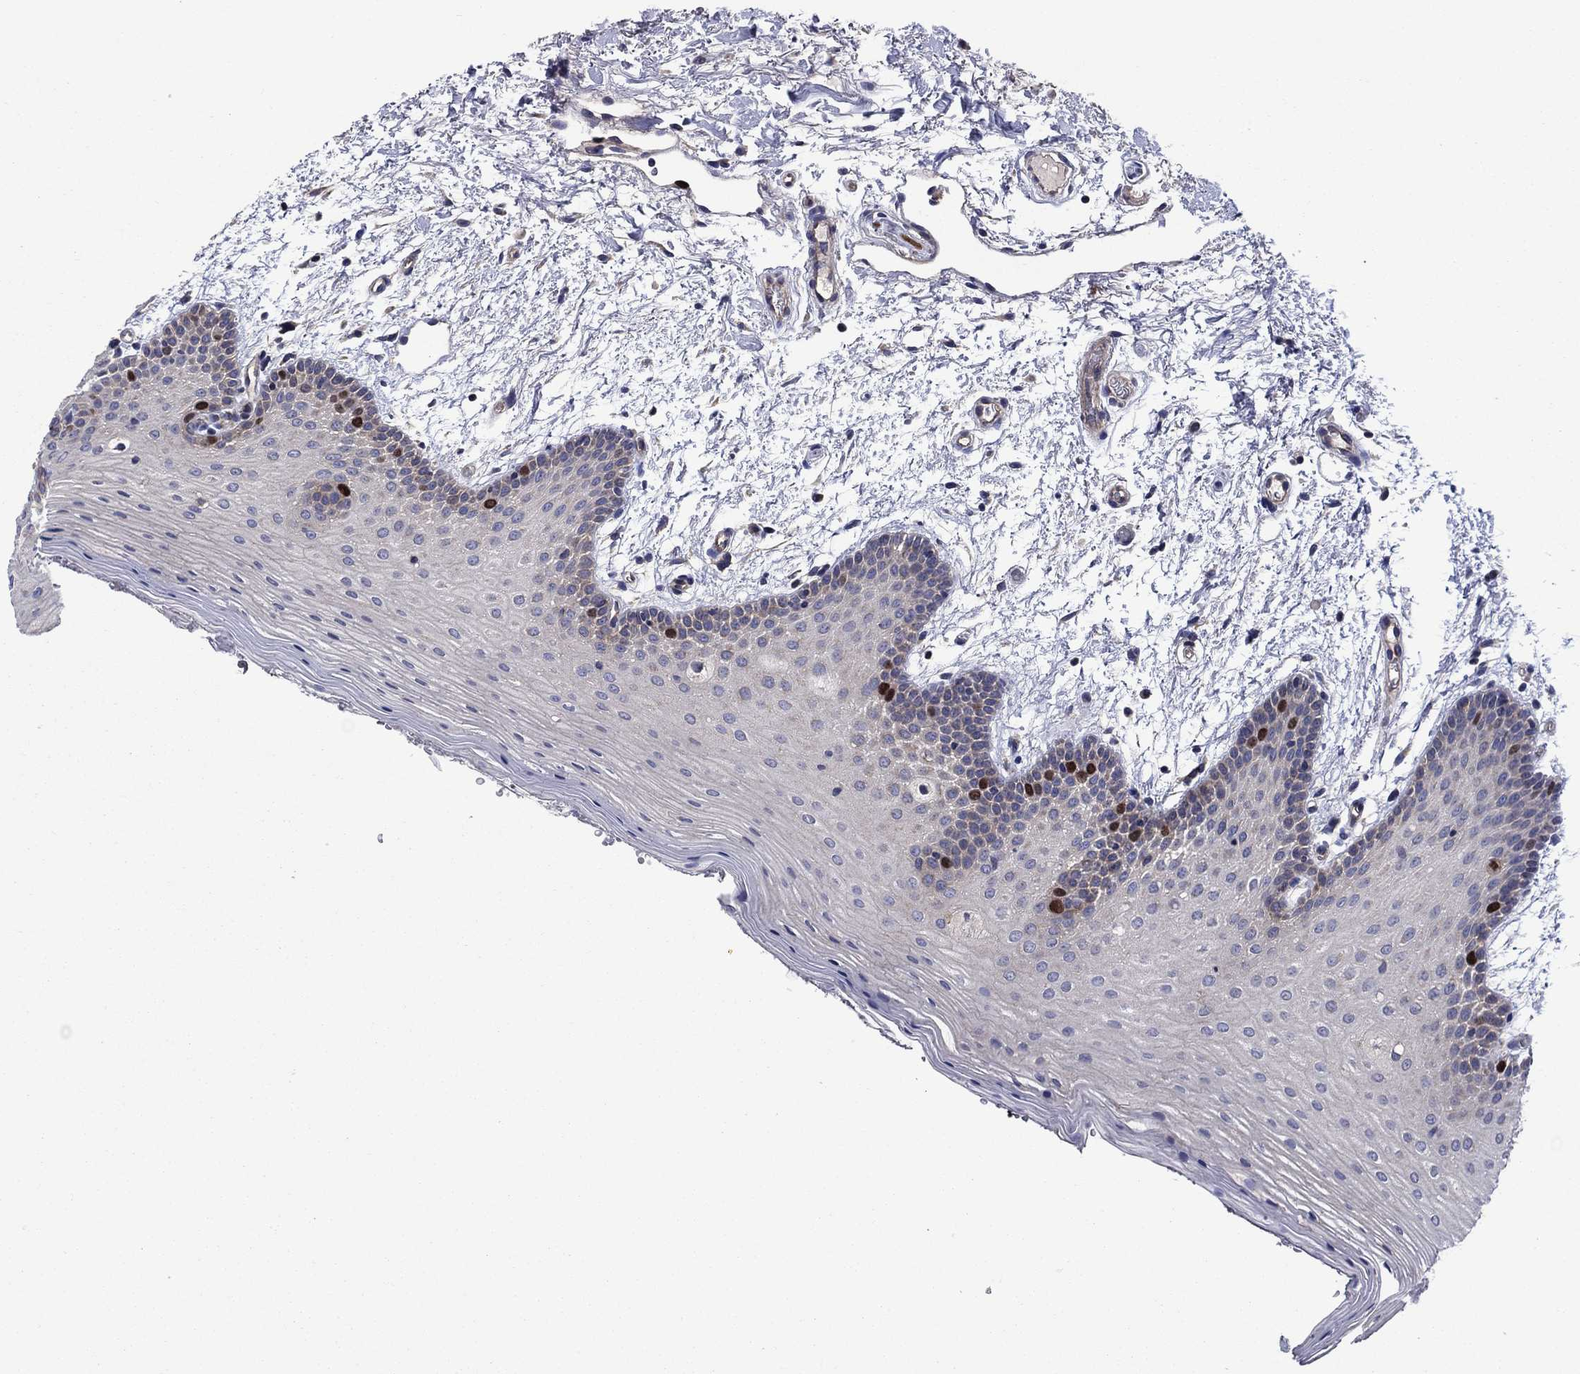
{"staining": {"intensity": "strong", "quantity": "<25%", "location": "nuclear"}, "tissue": "oral mucosa", "cell_type": "Squamous epithelial cells", "image_type": "normal", "snomed": [{"axis": "morphology", "description": "Normal tissue, NOS"}, {"axis": "topography", "description": "Oral tissue"}, {"axis": "topography", "description": "Tounge, NOS"}], "caption": "Immunohistochemistry of benign oral mucosa demonstrates medium levels of strong nuclear positivity in approximately <25% of squamous epithelial cells.", "gene": "KIF22", "patient": {"sex": "female", "age": 86}}